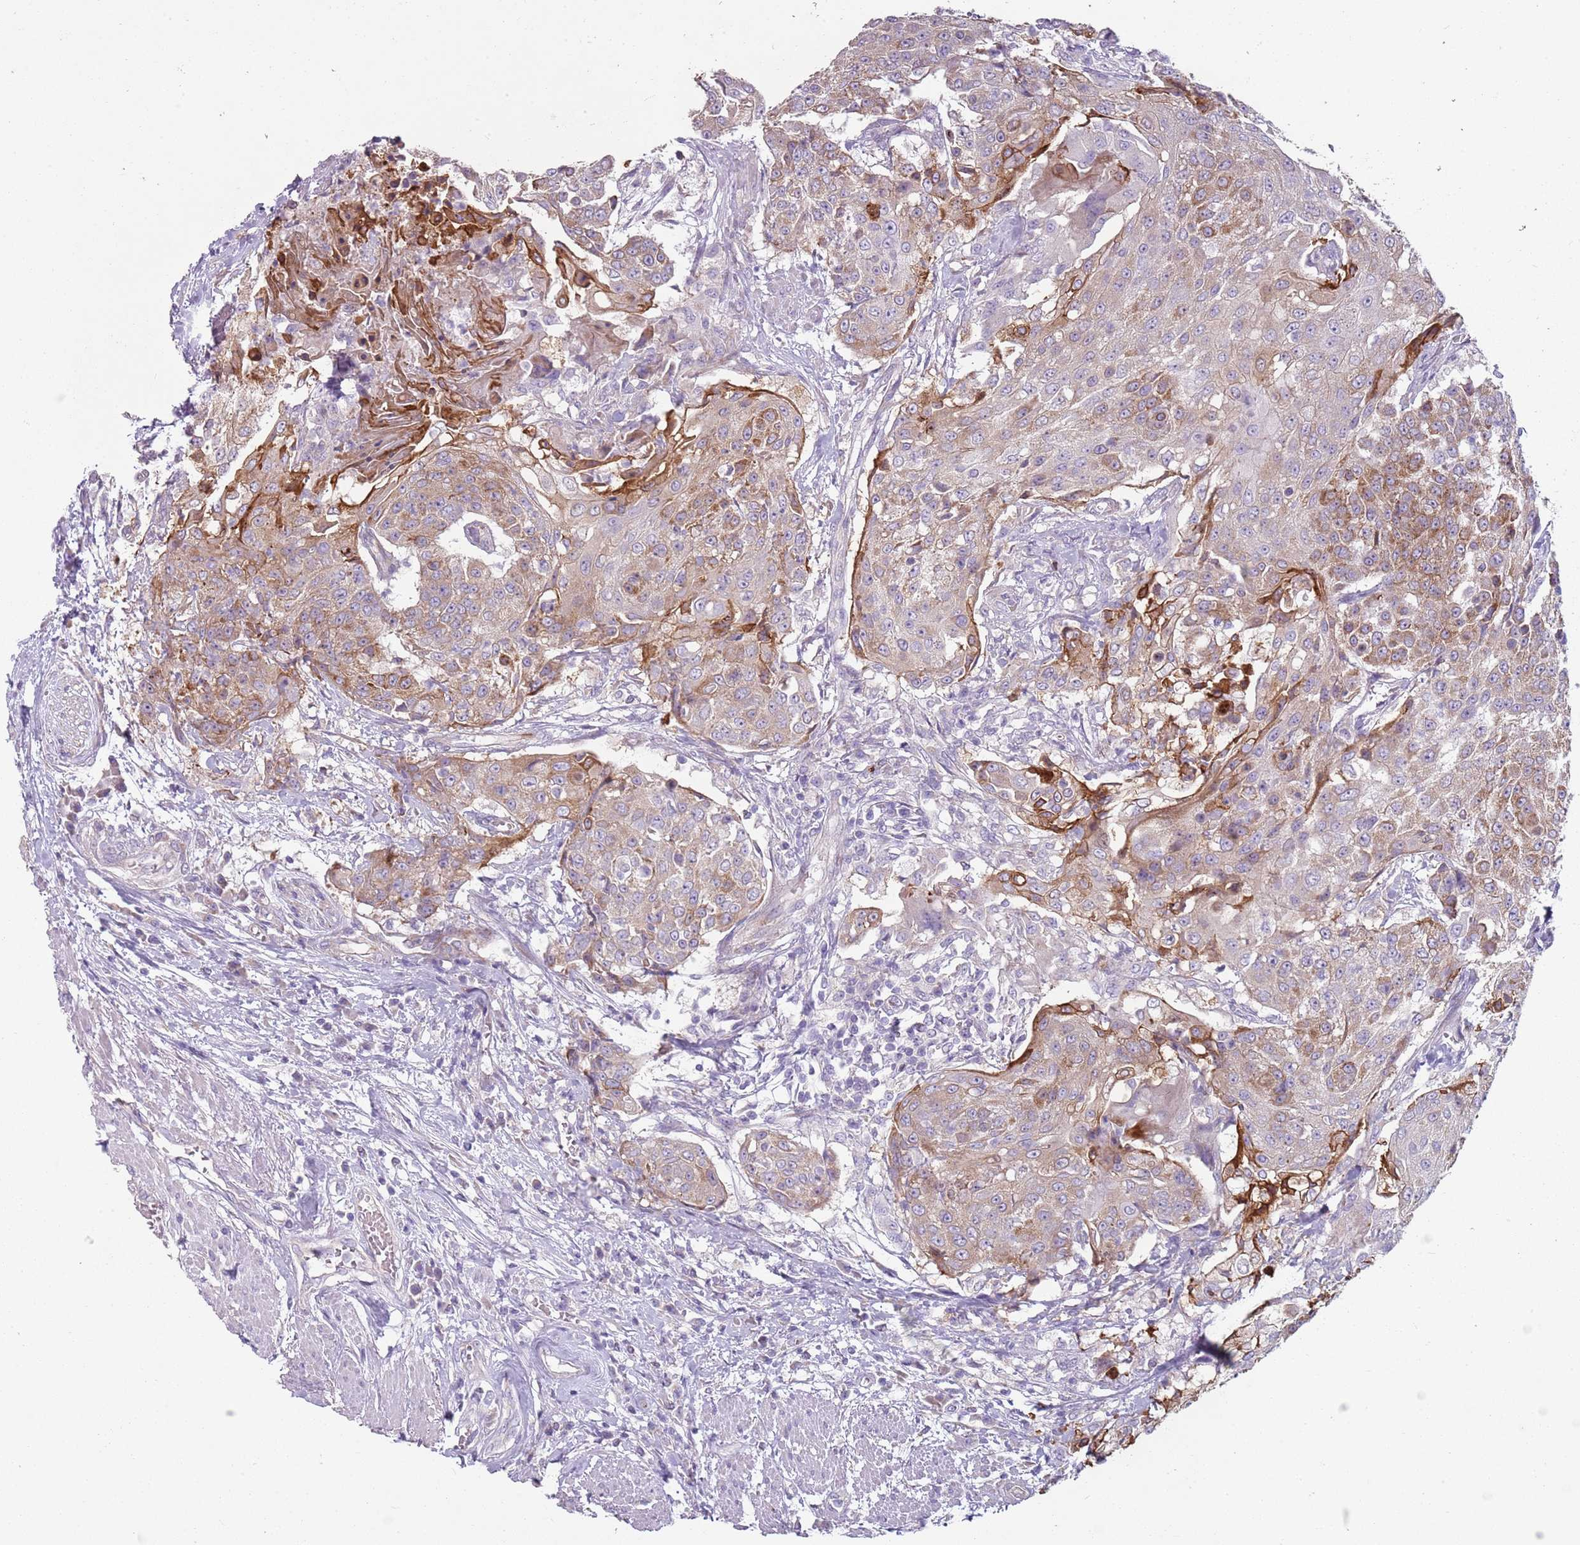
{"staining": {"intensity": "moderate", "quantity": "<25%", "location": "cytoplasmic/membranous"}, "tissue": "urothelial cancer", "cell_type": "Tumor cells", "image_type": "cancer", "snomed": [{"axis": "morphology", "description": "Urothelial carcinoma, High grade"}, {"axis": "topography", "description": "Urinary bladder"}], "caption": "IHC (DAB (3,3'-diaminobenzidine)) staining of human high-grade urothelial carcinoma displays moderate cytoplasmic/membranous protein staining in approximately <25% of tumor cells. Using DAB (brown) and hematoxylin (blue) stains, captured at high magnification using brightfield microscopy.", "gene": "ZNF583", "patient": {"sex": "female", "age": 63}}